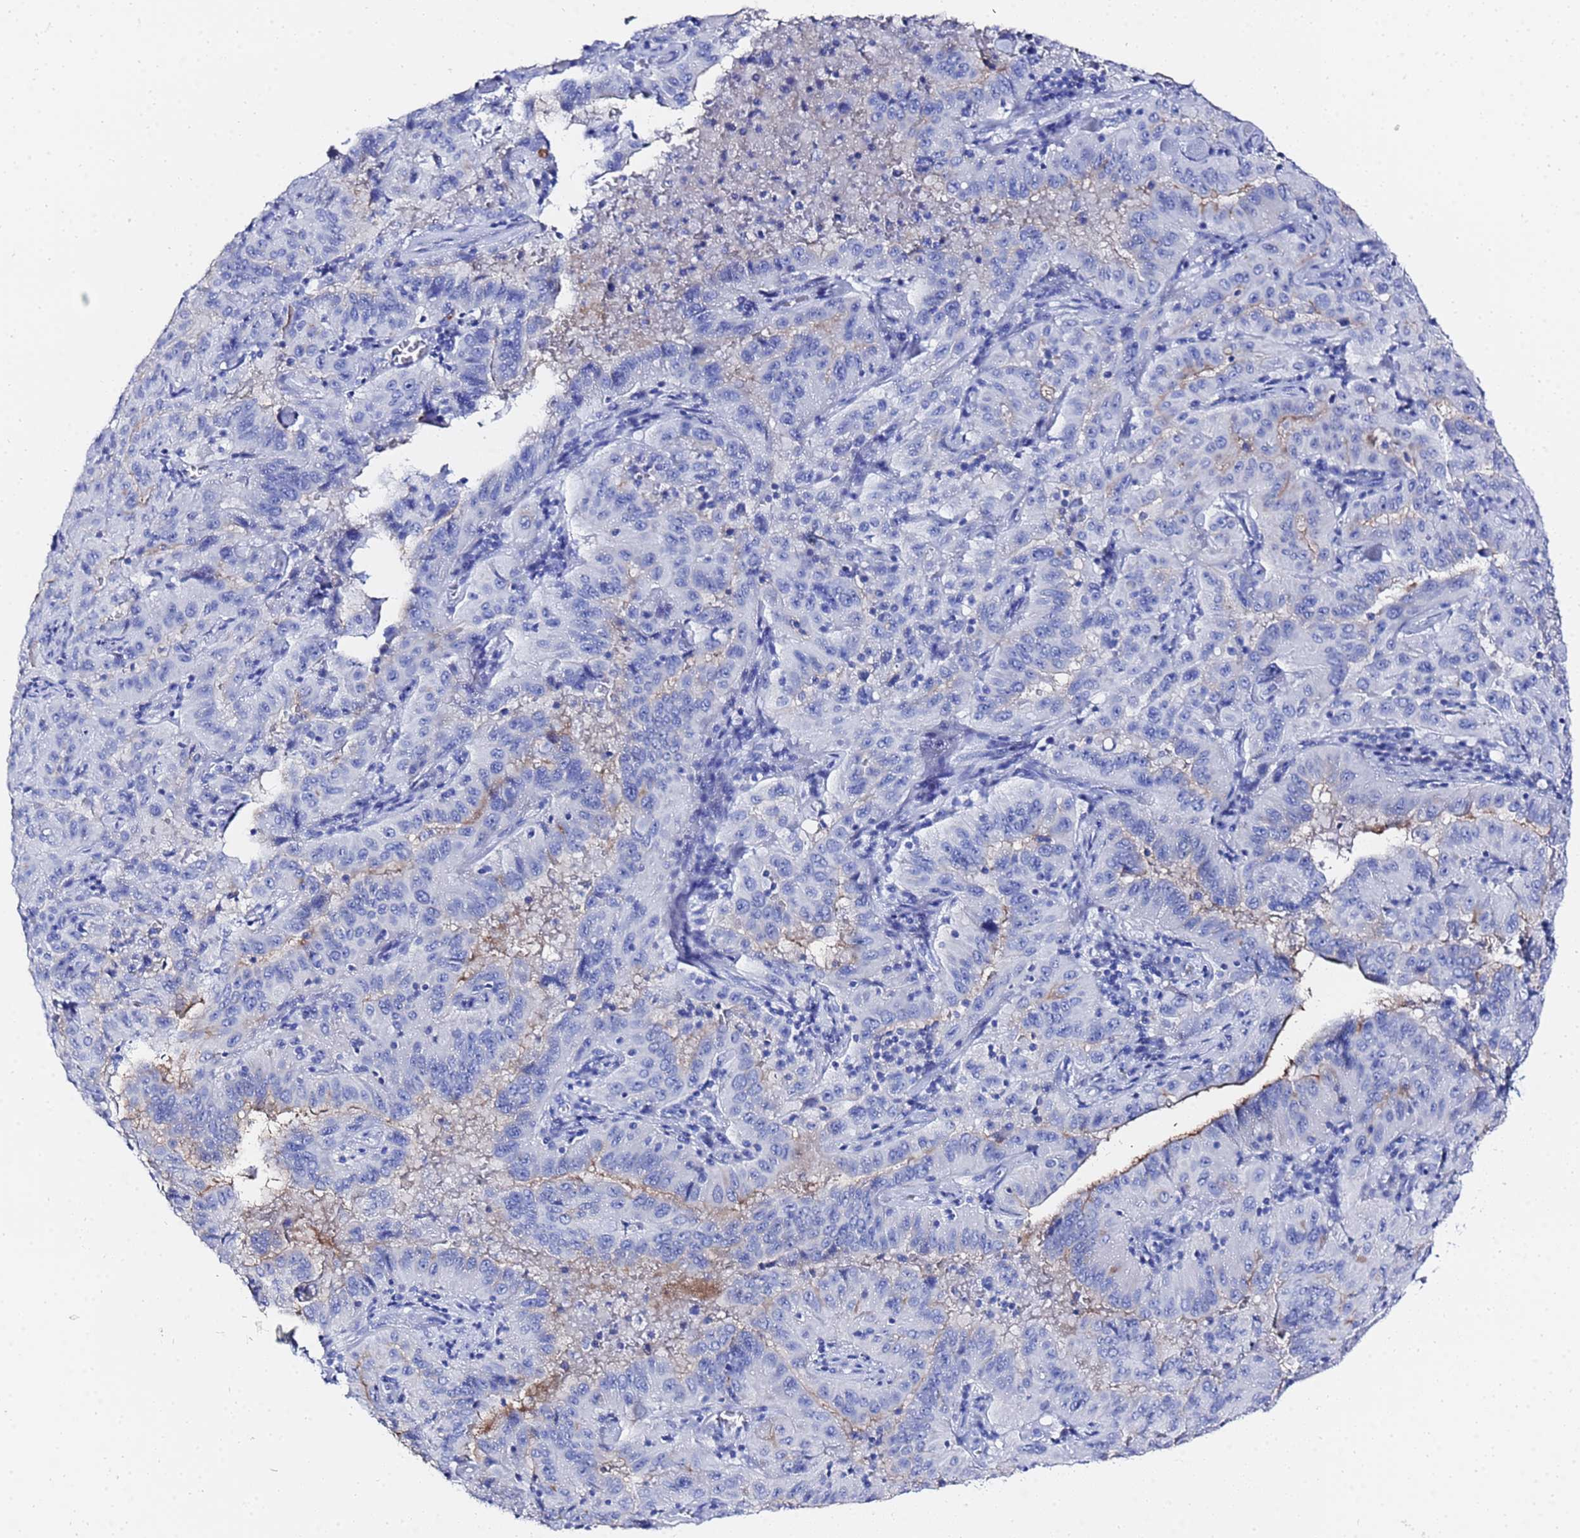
{"staining": {"intensity": "negative", "quantity": "none", "location": "none"}, "tissue": "pancreatic cancer", "cell_type": "Tumor cells", "image_type": "cancer", "snomed": [{"axis": "morphology", "description": "Adenocarcinoma, NOS"}, {"axis": "topography", "description": "Pancreas"}], "caption": "An image of pancreatic adenocarcinoma stained for a protein shows no brown staining in tumor cells.", "gene": "GGT1", "patient": {"sex": "male", "age": 63}}